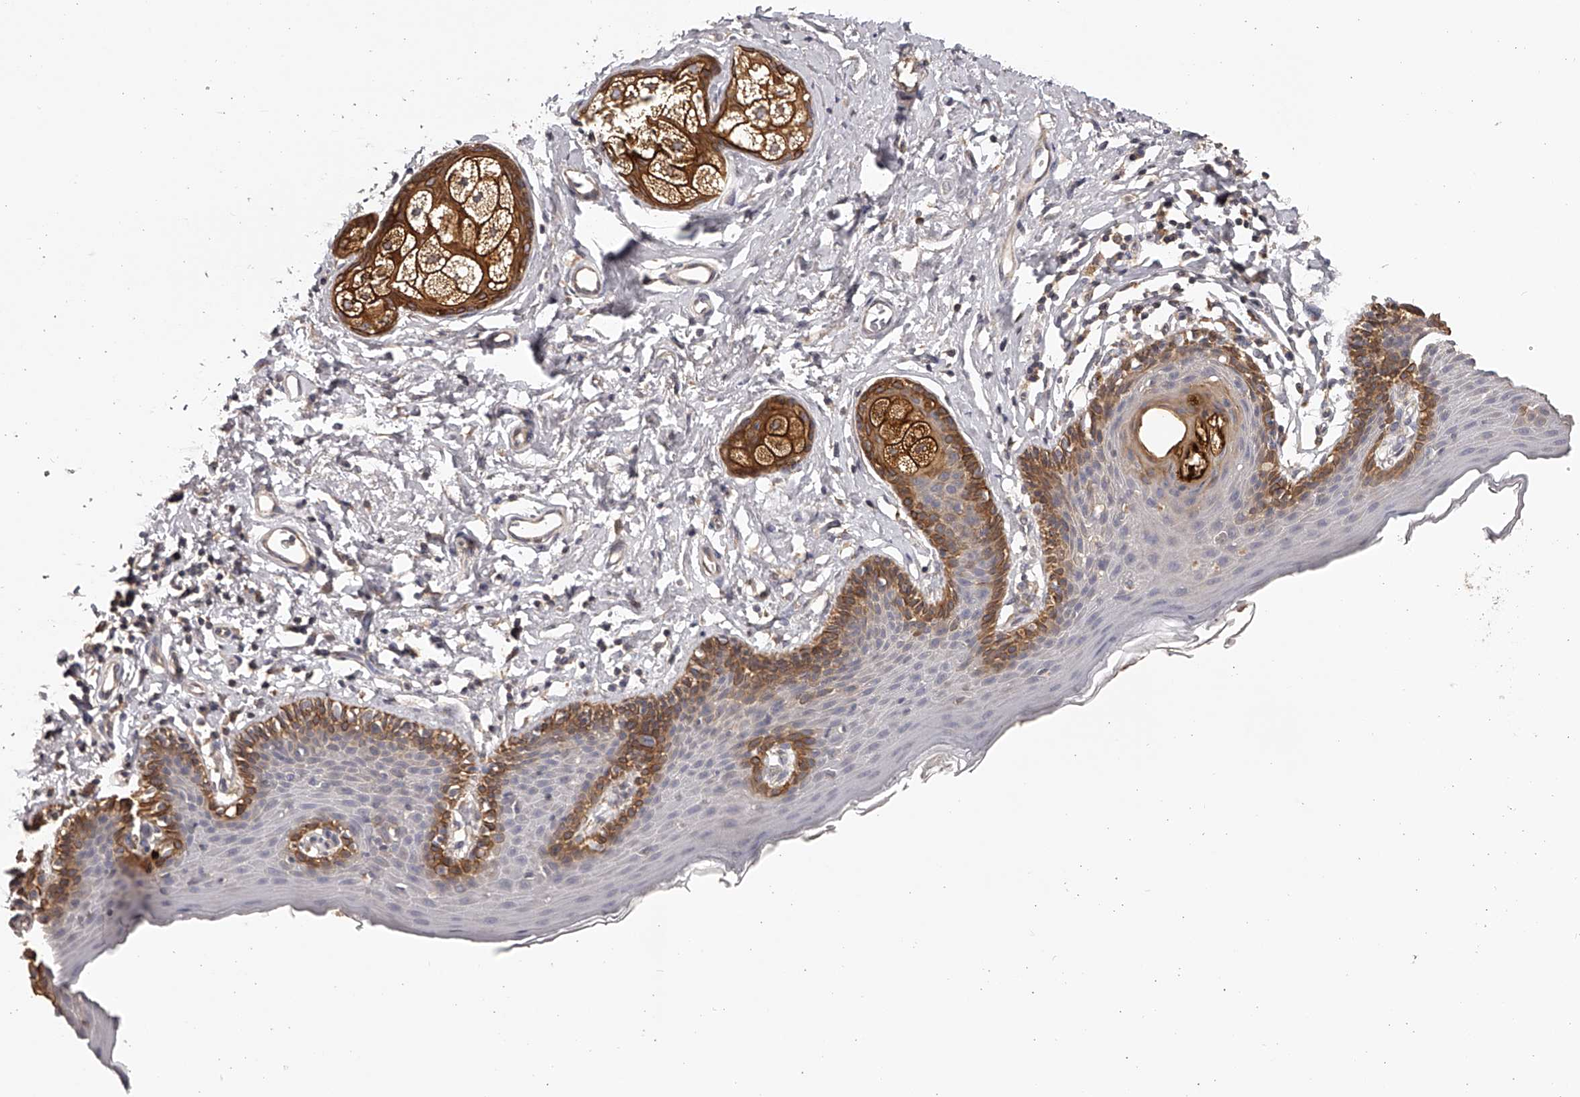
{"staining": {"intensity": "strong", "quantity": "25%-75%", "location": "cytoplasmic/membranous"}, "tissue": "skin", "cell_type": "Epidermal cells", "image_type": "normal", "snomed": [{"axis": "morphology", "description": "Normal tissue, NOS"}, {"axis": "topography", "description": "Vulva"}], "caption": "Epidermal cells display high levels of strong cytoplasmic/membranous staining in approximately 25%-75% of cells in unremarkable human skin. The staining is performed using DAB brown chromogen to label protein expression. The nuclei are counter-stained blue using hematoxylin.", "gene": "TNN", "patient": {"sex": "female", "age": 66}}